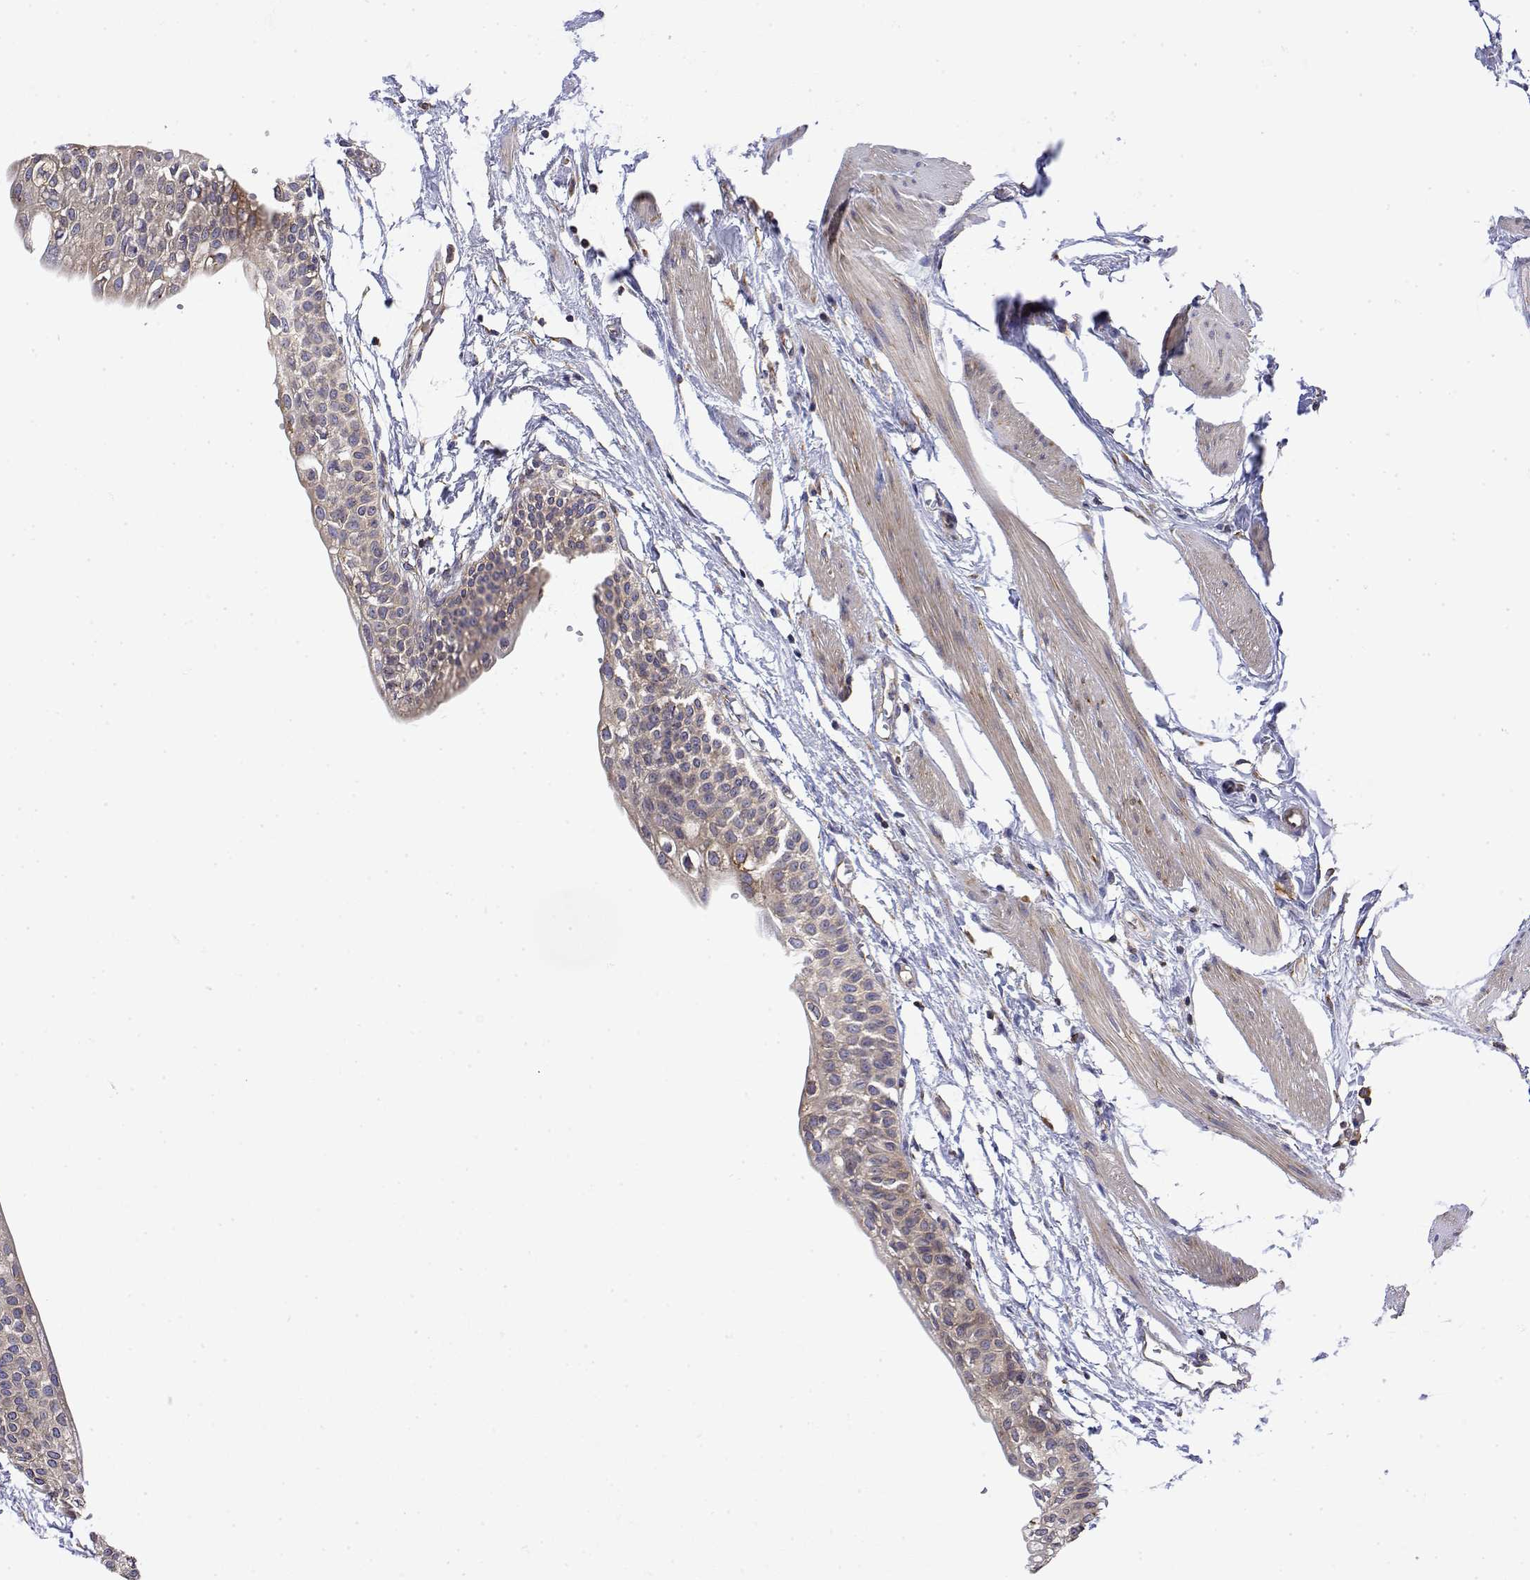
{"staining": {"intensity": "moderate", "quantity": "25%-75%", "location": "cytoplasmic/membranous"}, "tissue": "urinary bladder", "cell_type": "Urothelial cells", "image_type": "normal", "snomed": [{"axis": "morphology", "description": "Normal tissue, NOS"}, {"axis": "topography", "description": "Urinary bladder"}, {"axis": "topography", "description": "Peripheral nerve tissue"}], "caption": "IHC micrograph of benign human urinary bladder stained for a protein (brown), which shows medium levels of moderate cytoplasmic/membranous staining in about 25%-75% of urothelial cells.", "gene": "EEF1G", "patient": {"sex": "male", "age": 55}}